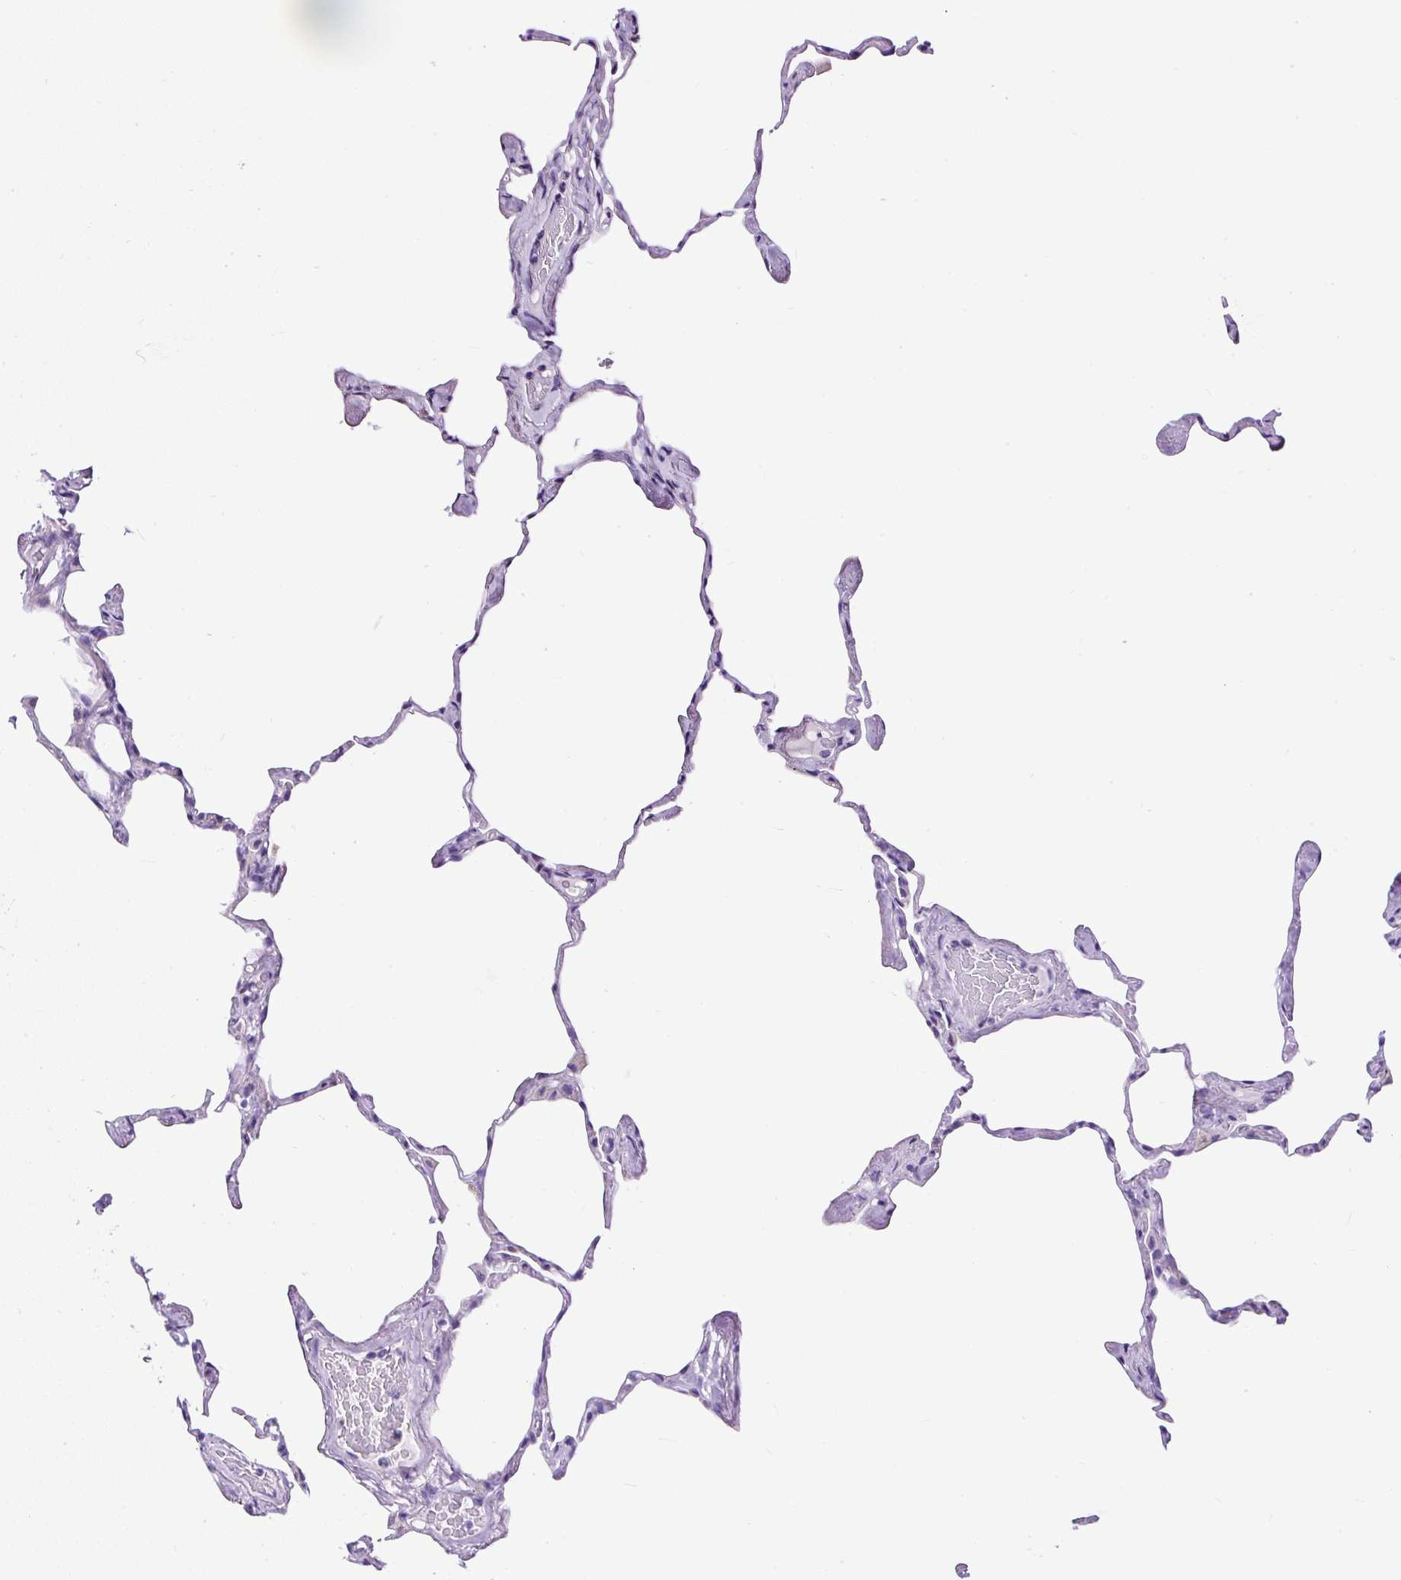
{"staining": {"intensity": "negative", "quantity": "none", "location": "none"}, "tissue": "lung", "cell_type": "Alveolar cells", "image_type": "normal", "snomed": [{"axis": "morphology", "description": "Normal tissue, NOS"}, {"axis": "topography", "description": "Lung"}], "caption": "Micrograph shows no significant protein positivity in alveolar cells of unremarkable lung. (Brightfield microscopy of DAB immunohistochemistry (IHC) at high magnification).", "gene": "STOX2", "patient": {"sex": "male", "age": 65}}